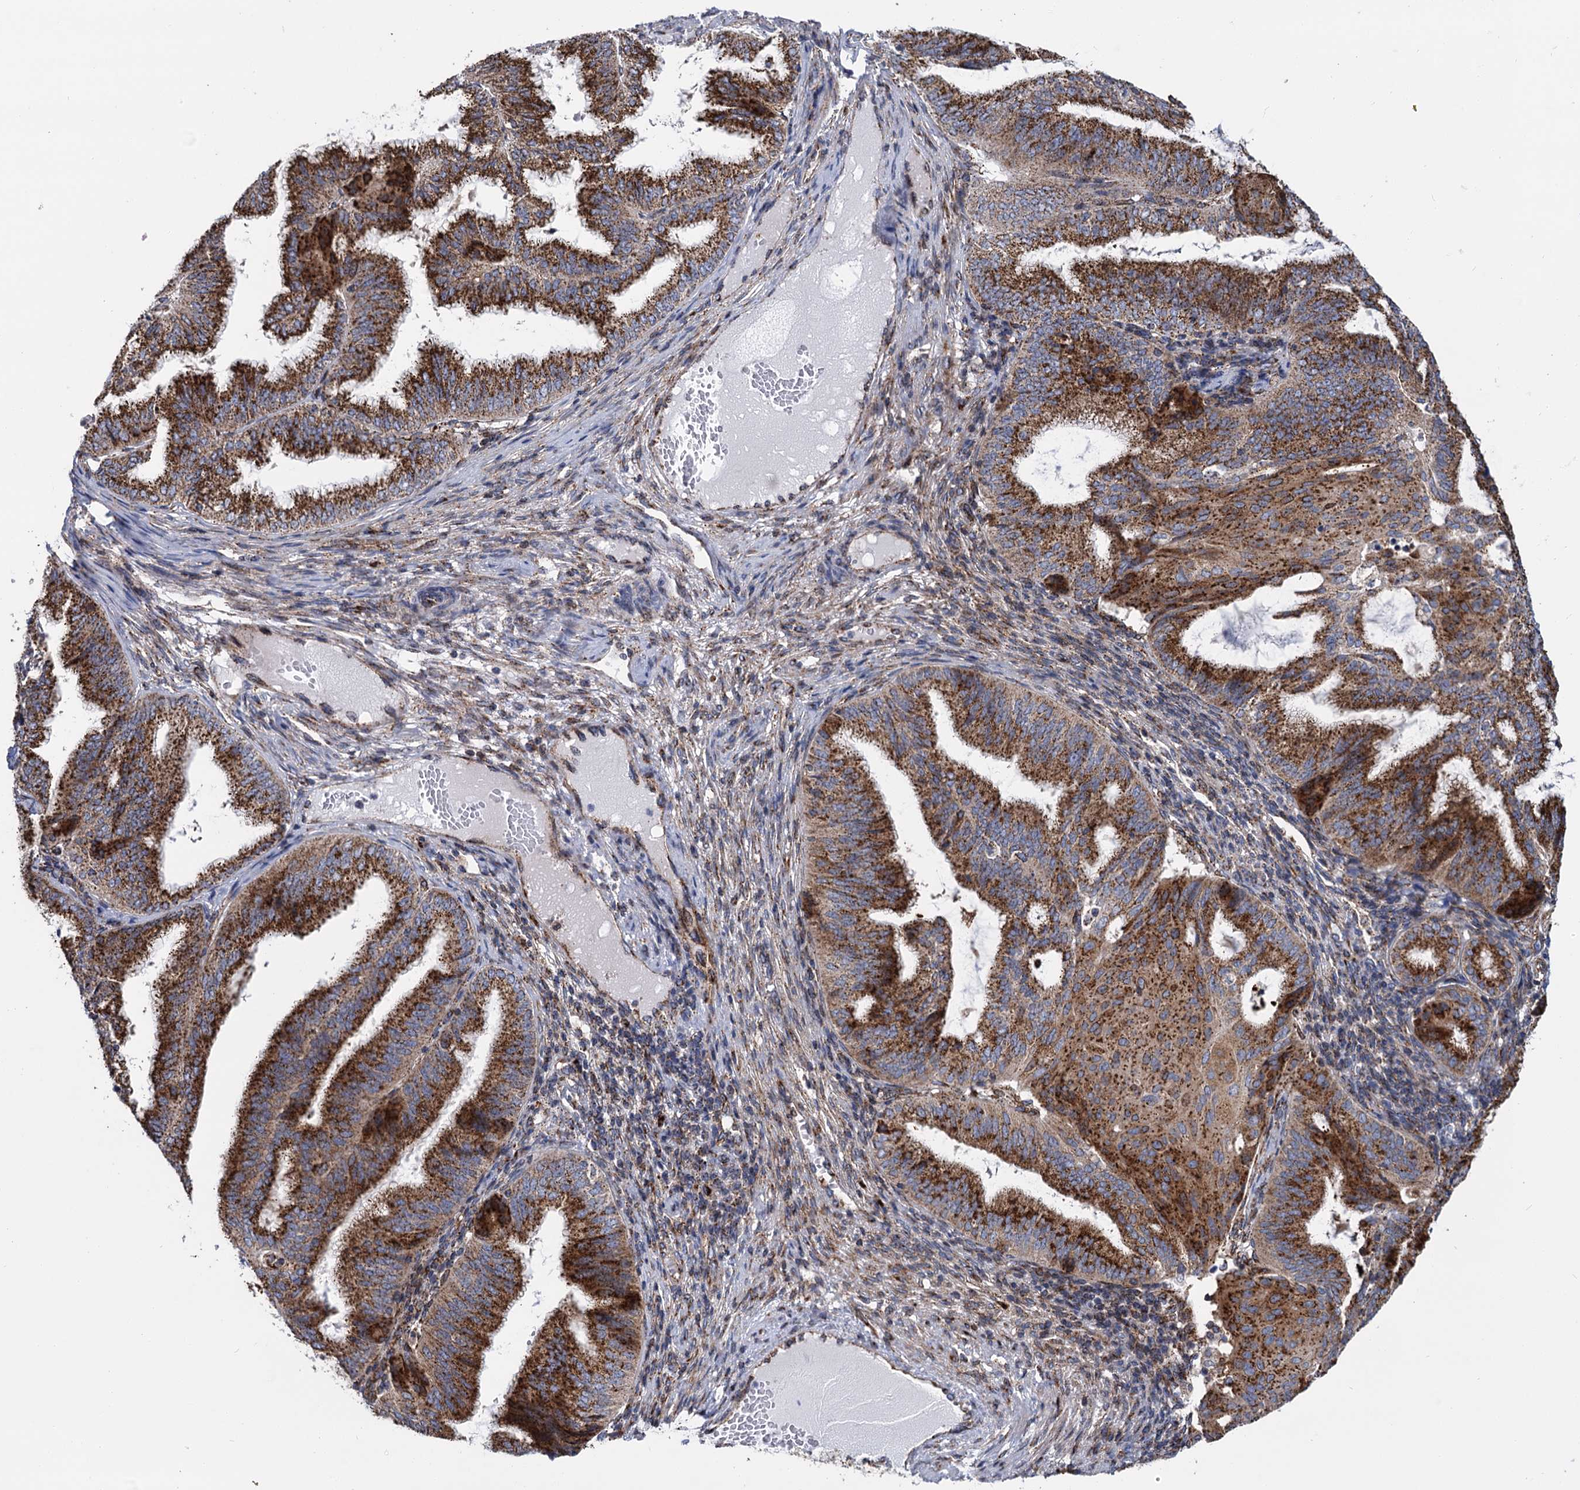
{"staining": {"intensity": "strong", "quantity": ">75%", "location": "cytoplasmic/membranous"}, "tissue": "endometrial cancer", "cell_type": "Tumor cells", "image_type": "cancer", "snomed": [{"axis": "morphology", "description": "Adenocarcinoma, NOS"}, {"axis": "topography", "description": "Endometrium"}], "caption": "Endometrial cancer stained for a protein (brown) reveals strong cytoplasmic/membranous positive expression in approximately >75% of tumor cells.", "gene": "SUPT20H", "patient": {"sex": "female", "age": 49}}